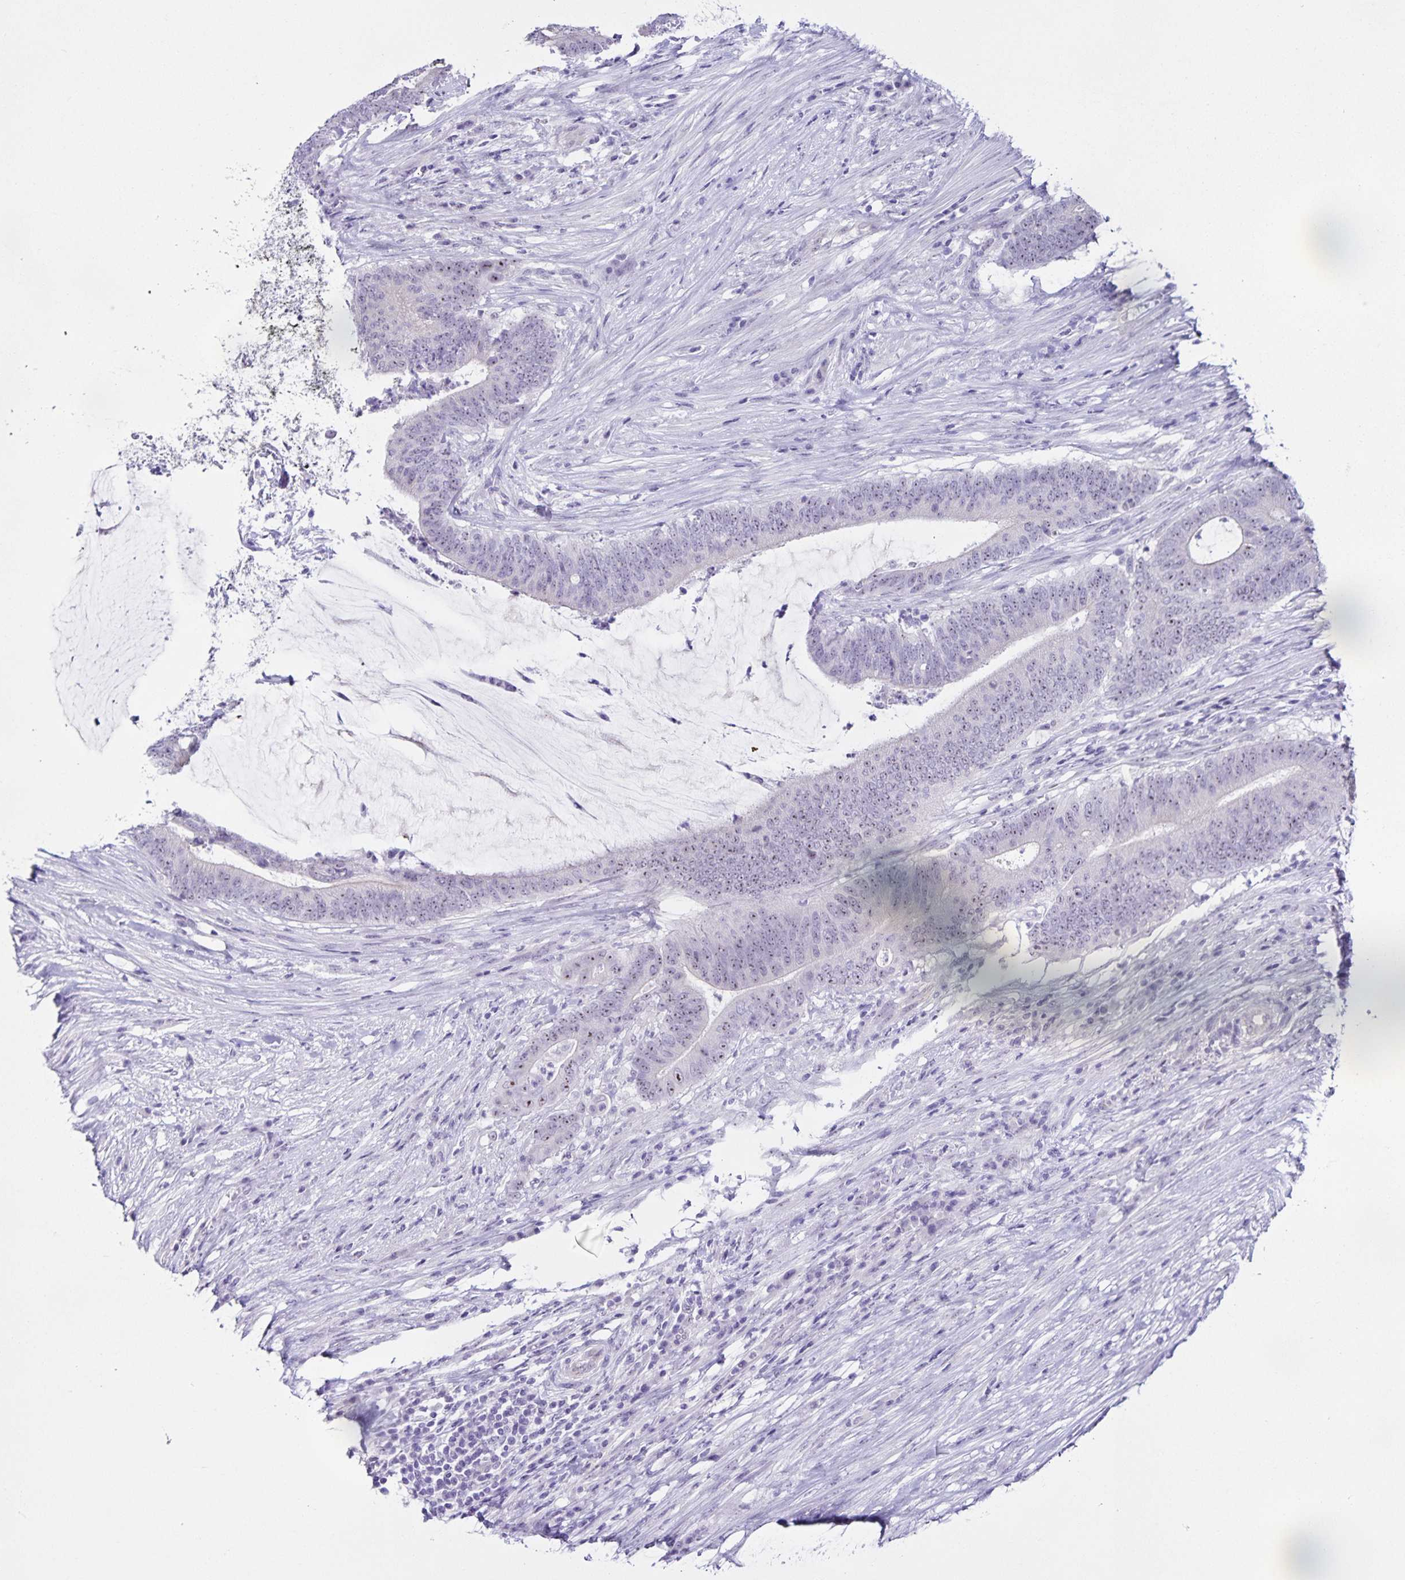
{"staining": {"intensity": "negative", "quantity": "none", "location": "none"}, "tissue": "colorectal cancer", "cell_type": "Tumor cells", "image_type": "cancer", "snomed": [{"axis": "morphology", "description": "Adenocarcinoma, NOS"}, {"axis": "topography", "description": "Colon"}], "caption": "Tumor cells show no significant positivity in colorectal cancer (adenocarcinoma).", "gene": "FAM170A", "patient": {"sex": "female", "age": 43}}